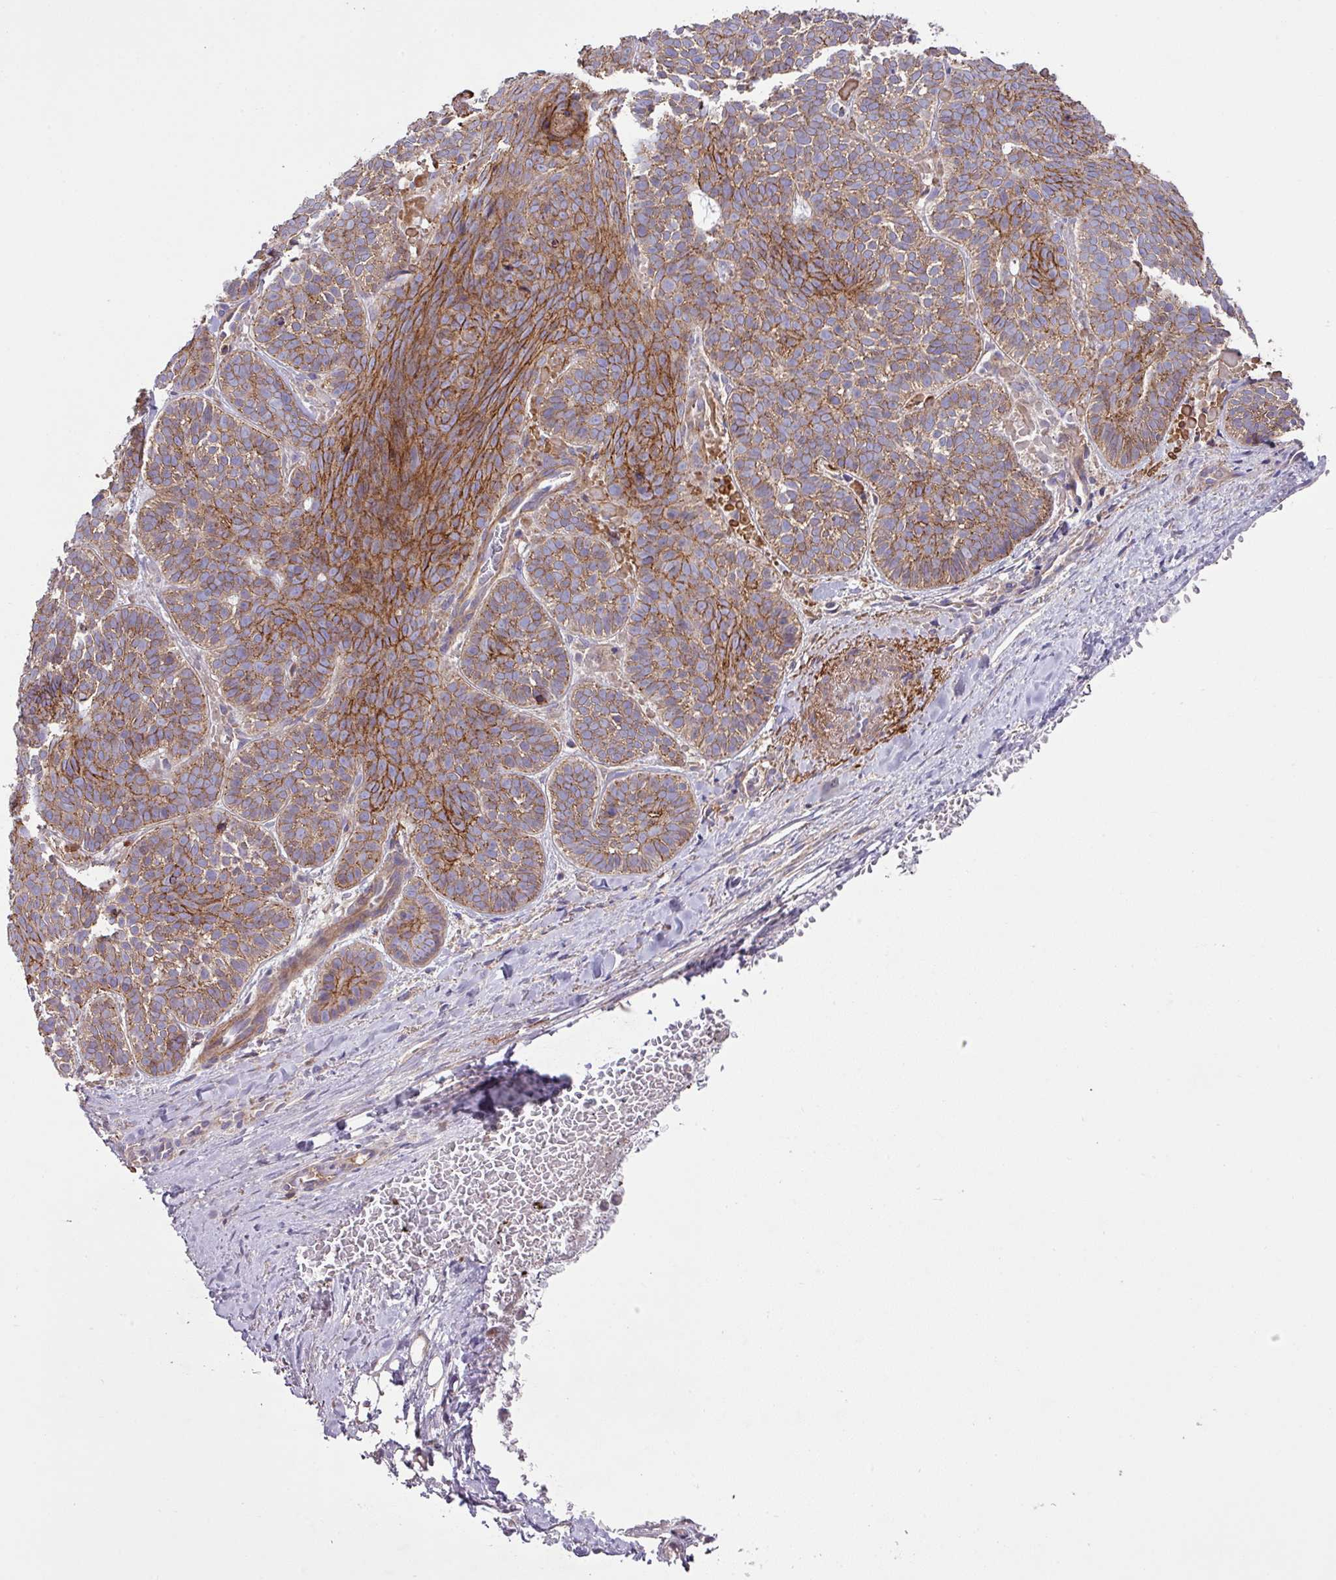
{"staining": {"intensity": "moderate", "quantity": ">75%", "location": "cytoplasmic/membranous"}, "tissue": "skin cancer", "cell_type": "Tumor cells", "image_type": "cancer", "snomed": [{"axis": "morphology", "description": "Basal cell carcinoma"}, {"axis": "topography", "description": "Skin"}], "caption": "Skin cancer tissue demonstrates moderate cytoplasmic/membranous positivity in about >75% of tumor cells", "gene": "RIC1", "patient": {"sex": "male", "age": 85}}